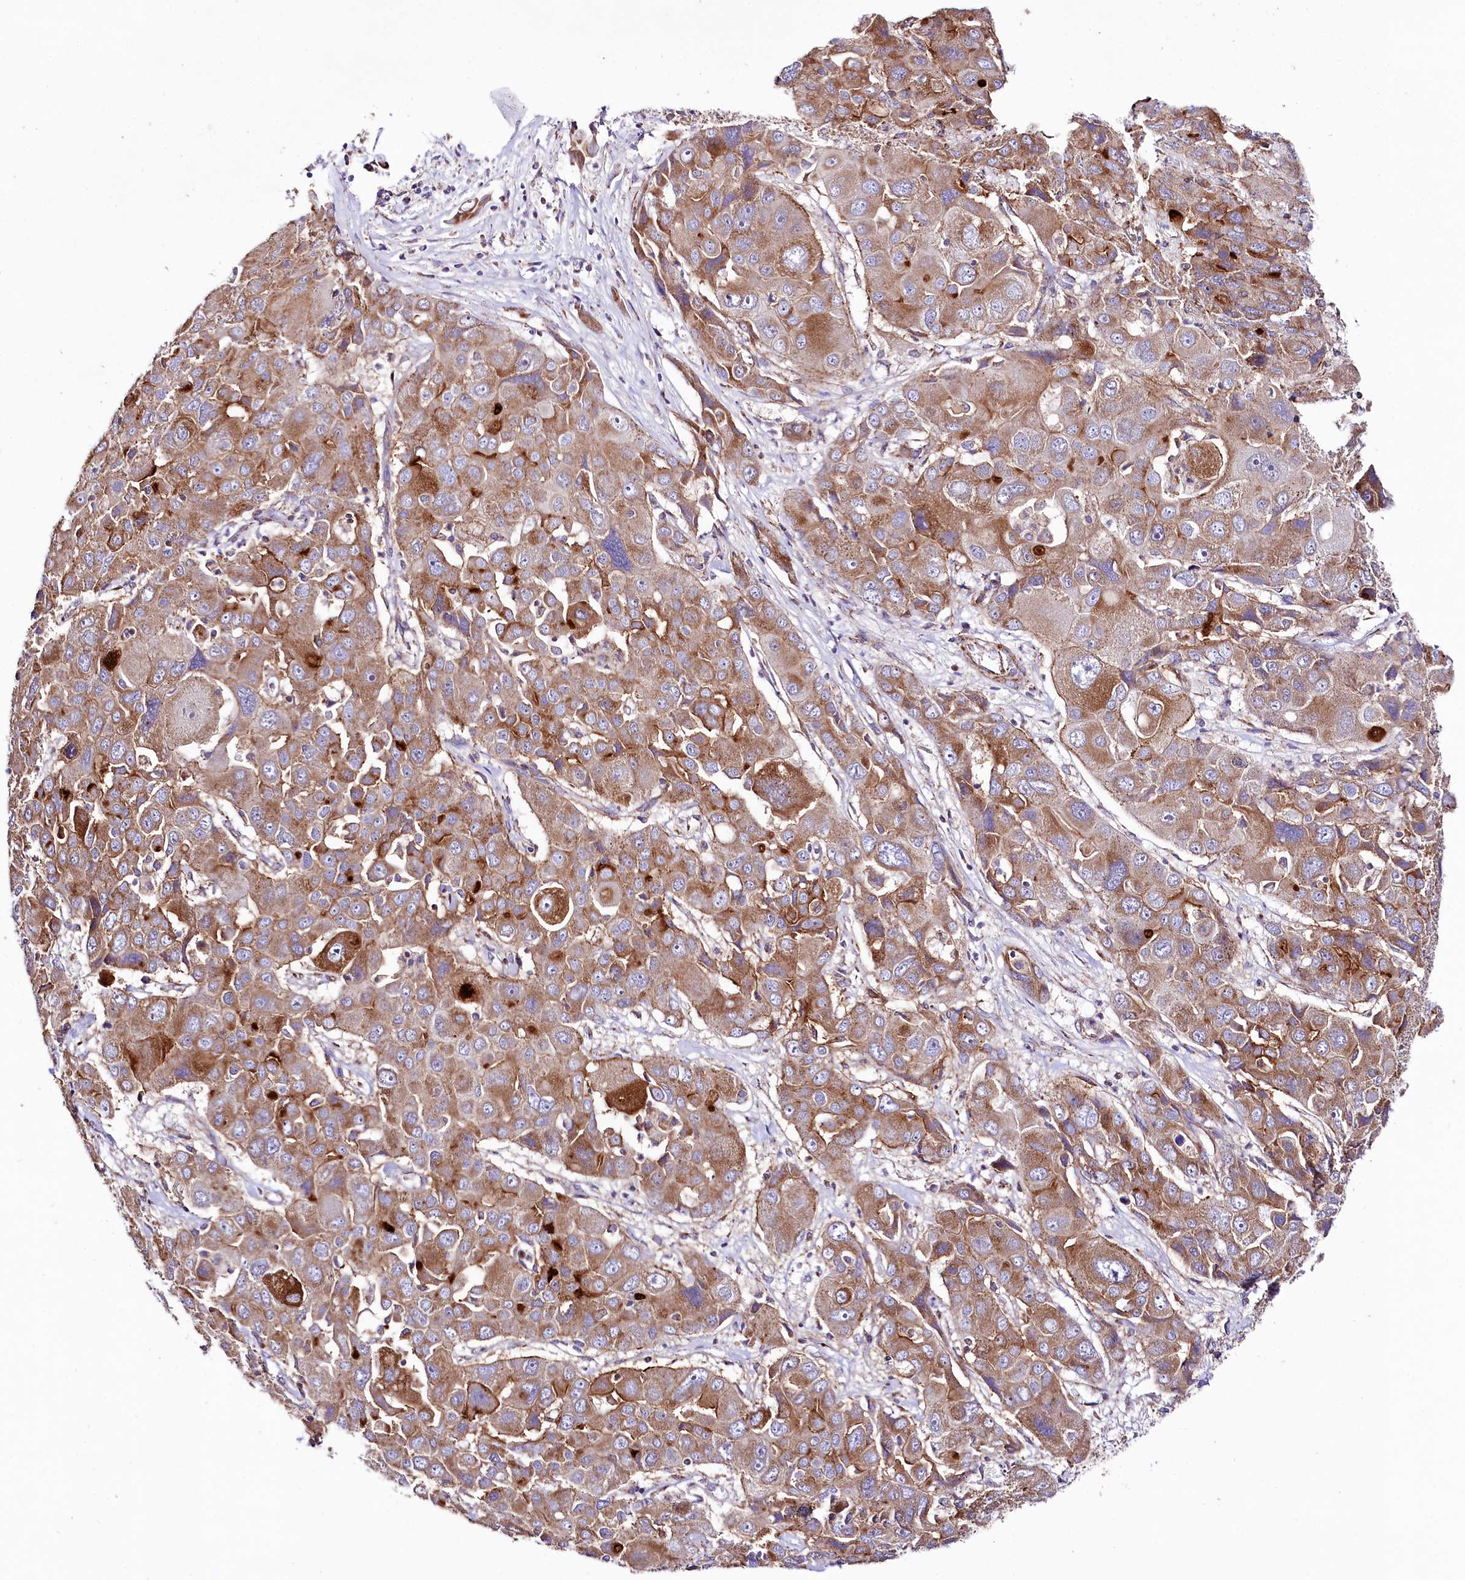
{"staining": {"intensity": "moderate", "quantity": ">75%", "location": "cytoplasmic/membranous"}, "tissue": "liver cancer", "cell_type": "Tumor cells", "image_type": "cancer", "snomed": [{"axis": "morphology", "description": "Cholangiocarcinoma"}, {"axis": "topography", "description": "Liver"}], "caption": "This image displays immunohistochemistry staining of liver cholangiocarcinoma, with medium moderate cytoplasmic/membranous expression in approximately >75% of tumor cells.", "gene": "APLP2", "patient": {"sex": "male", "age": 67}}